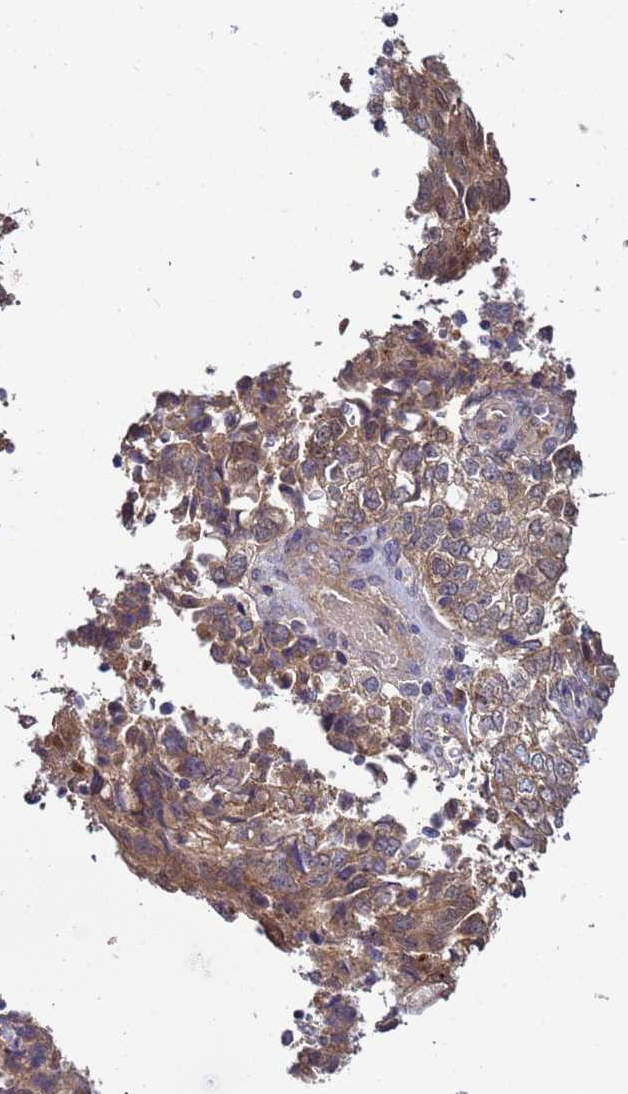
{"staining": {"intensity": "moderate", "quantity": ">75%", "location": "cytoplasmic/membranous"}, "tissue": "endometrial cancer", "cell_type": "Tumor cells", "image_type": "cancer", "snomed": [{"axis": "morphology", "description": "Adenocarcinoma, NOS"}, {"axis": "topography", "description": "Endometrium"}], "caption": "Endometrial adenocarcinoma tissue demonstrates moderate cytoplasmic/membranous positivity in about >75% of tumor cells (Brightfield microscopy of DAB IHC at high magnification).", "gene": "NAXE", "patient": {"sex": "female", "age": 80}}